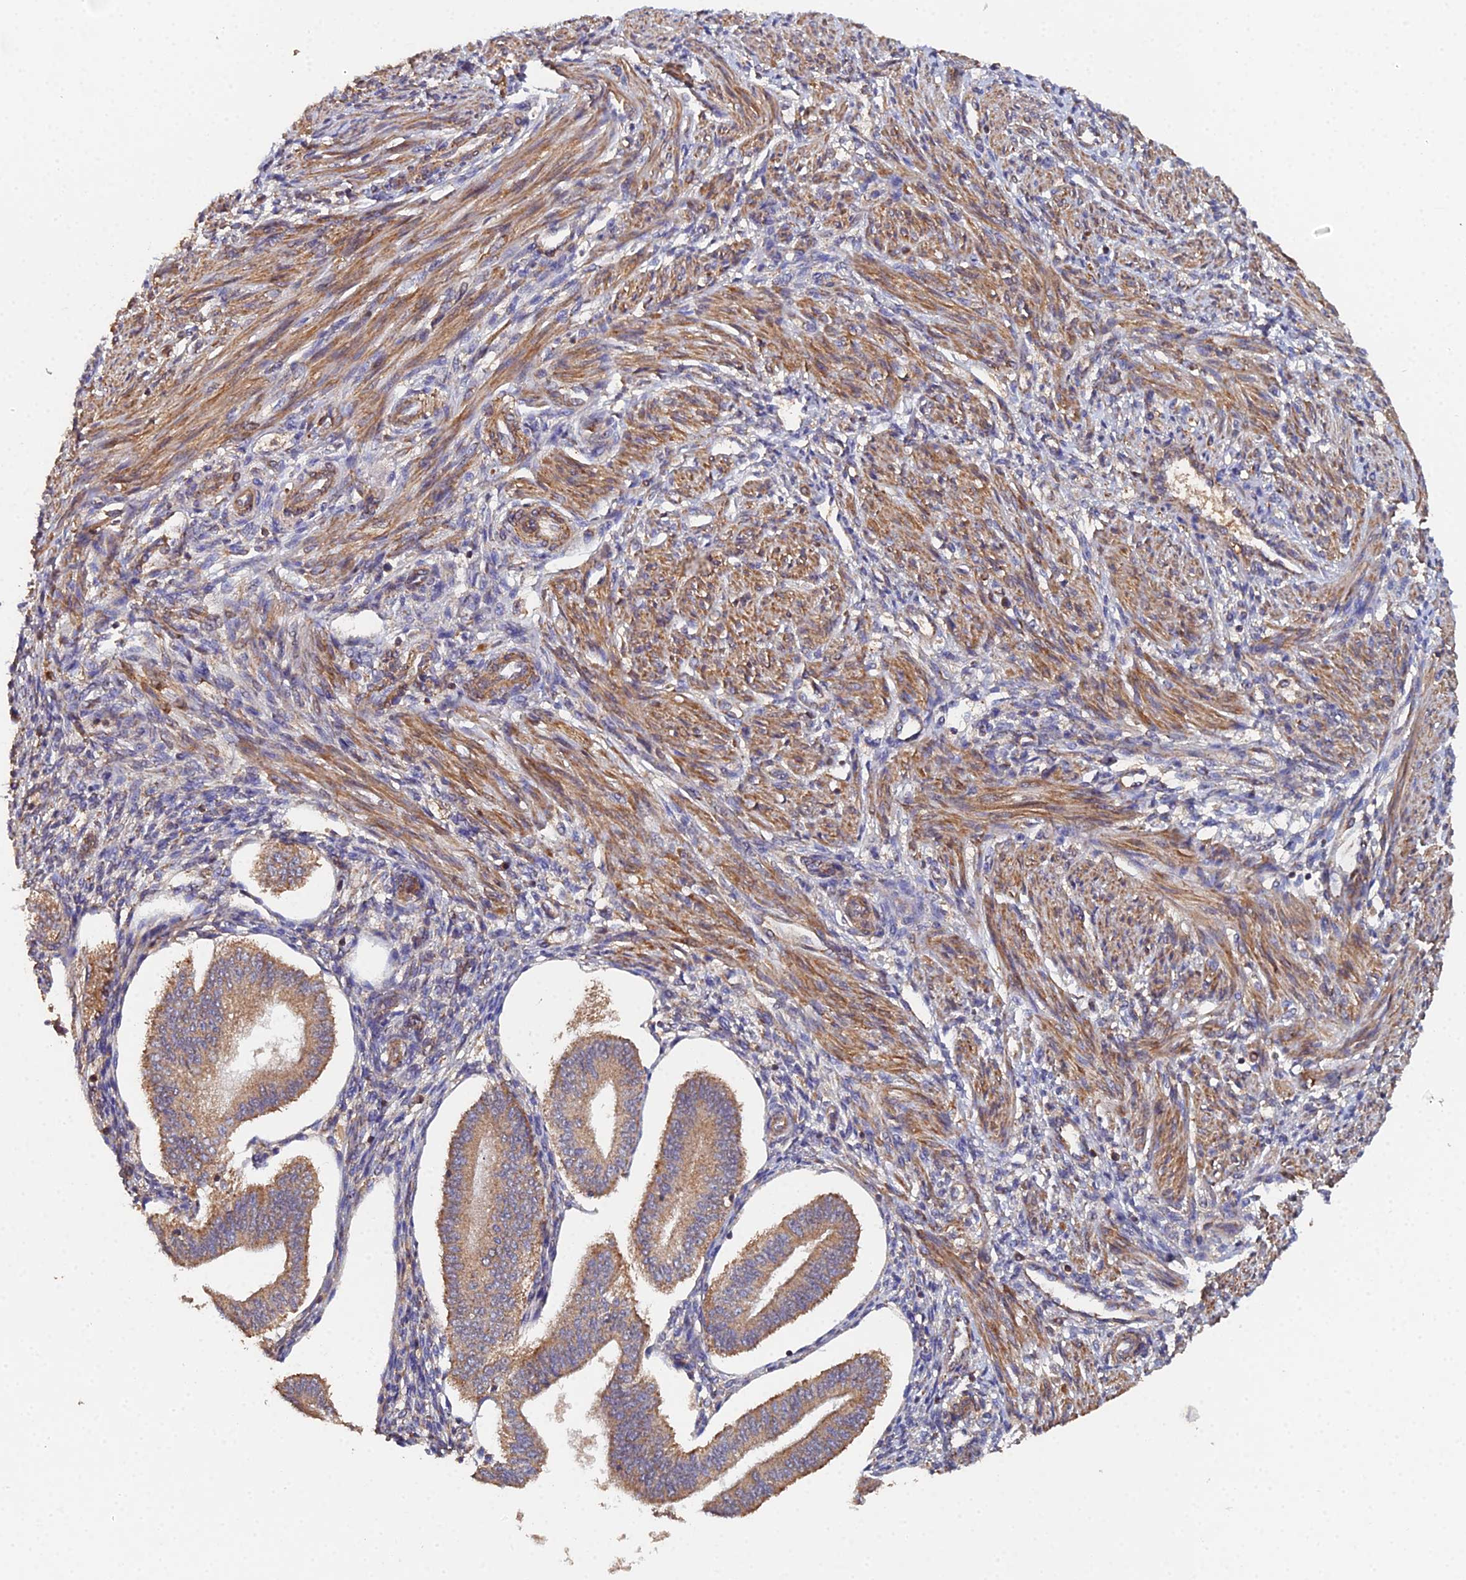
{"staining": {"intensity": "moderate", "quantity": "25%-75%", "location": "cytoplasmic/membranous"}, "tissue": "endometrium", "cell_type": "Cells in endometrial stroma", "image_type": "normal", "snomed": [{"axis": "morphology", "description": "Normal tissue, NOS"}, {"axis": "topography", "description": "Endometrium"}], "caption": "The image demonstrates staining of benign endometrium, revealing moderate cytoplasmic/membranous protein staining (brown color) within cells in endometrial stroma. The staining is performed using DAB (3,3'-diaminobenzidine) brown chromogen to label protein expression. The nuclei are counter-stained blue using hematoxylin.", "gene": "SPANXN4", "patient": {"sex": "female", "age": 34}}